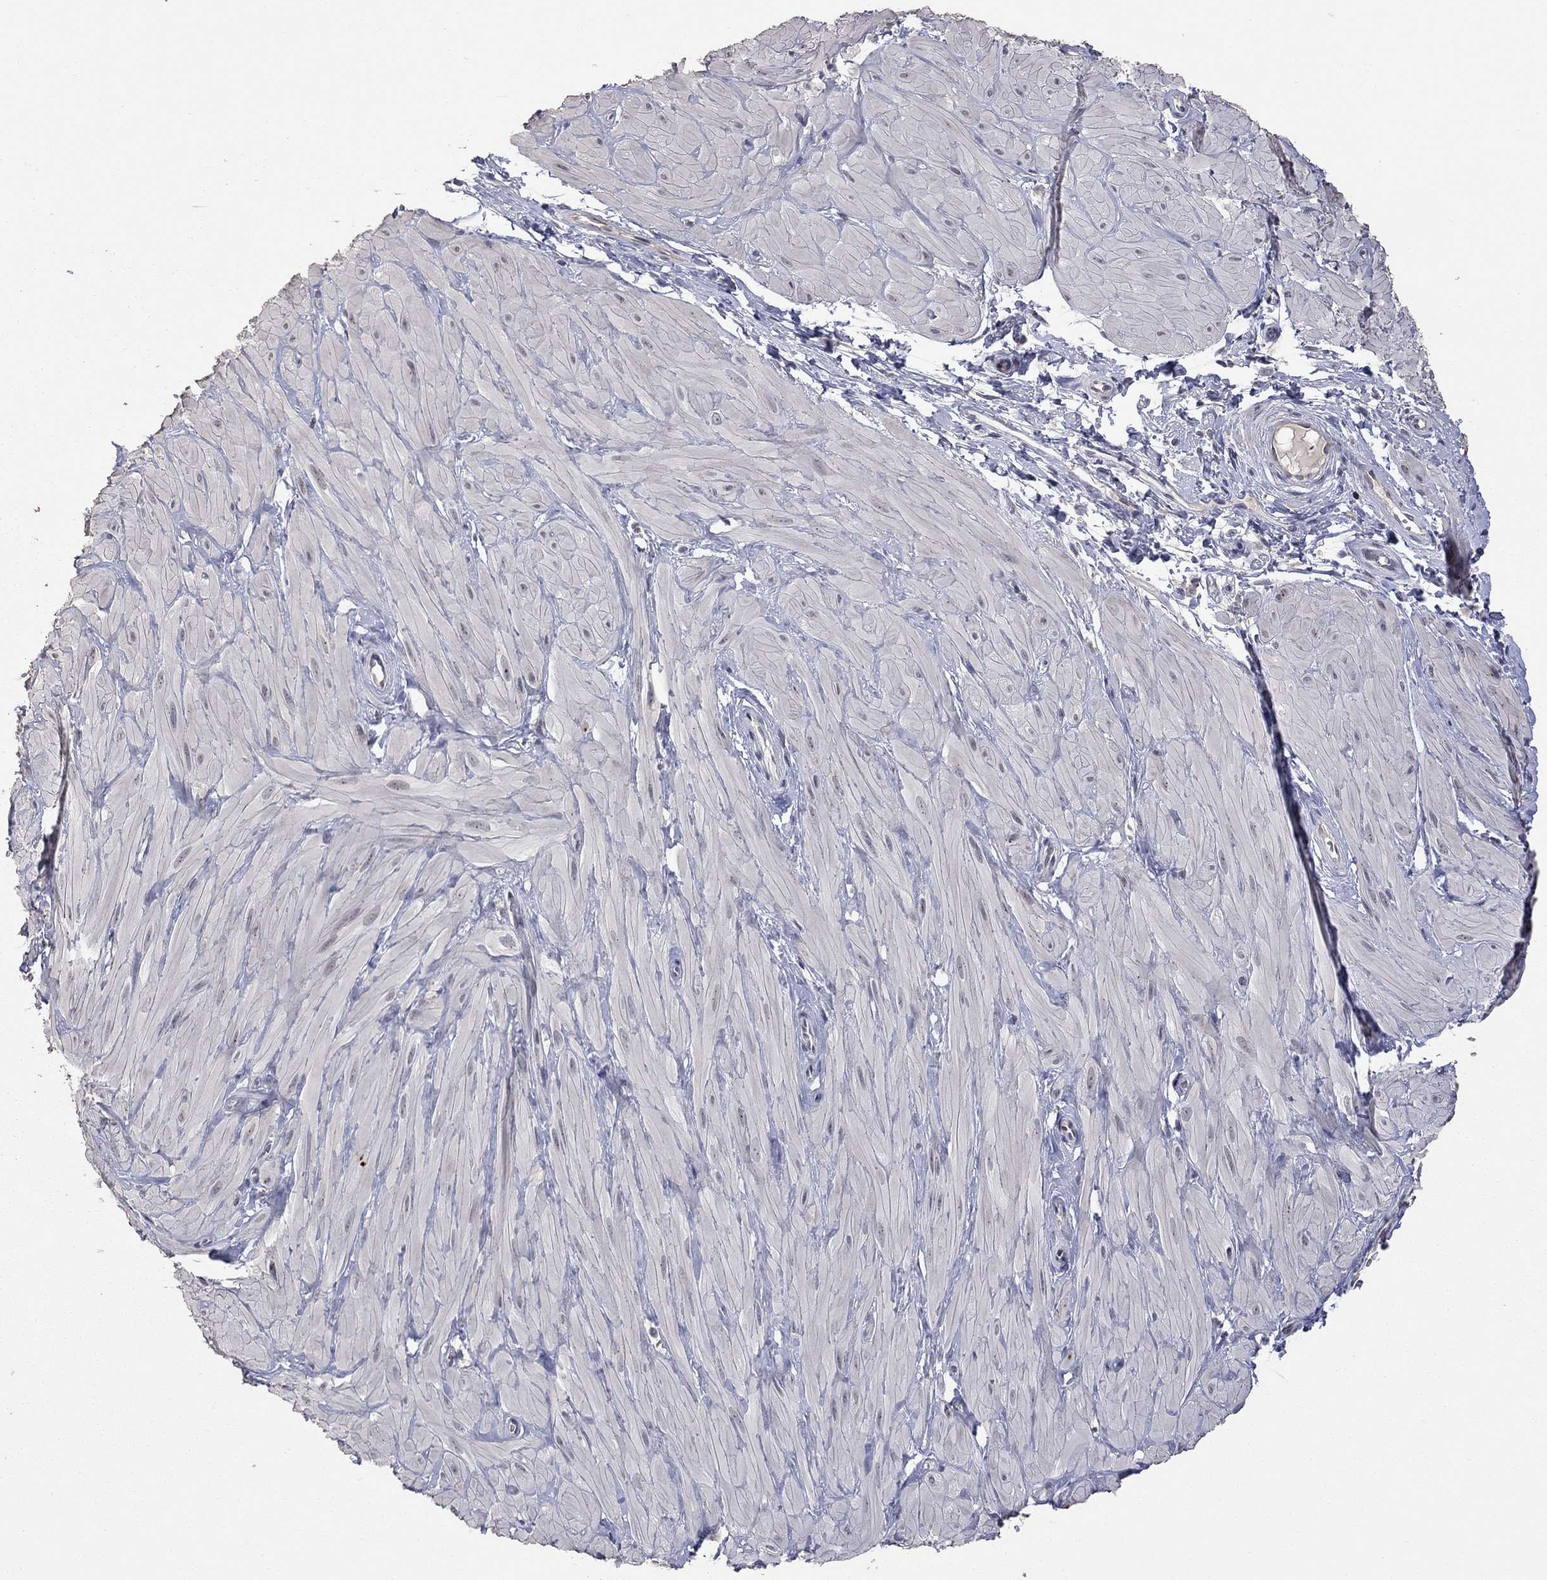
{"staining": {"intensity": "negative", "quantity": "none", "location": "none"}, "tissue": "adipose tissue", "cell_type": "Adipocytes", "image_type": "normal", "snomed": [{"axis": "morphology", "description": "Normal tissue, NOS"}, {"axis": "topography", "description": "Smooth muscle"}, {"axis": "topography", "description": "Peripheral nerve tissue"}], "caption": "Micrograph shows no protein staining in adipocytes of normal adipose tissue.", "gene": "FABP12", "patient": {"sex": "male", "age": 22}}